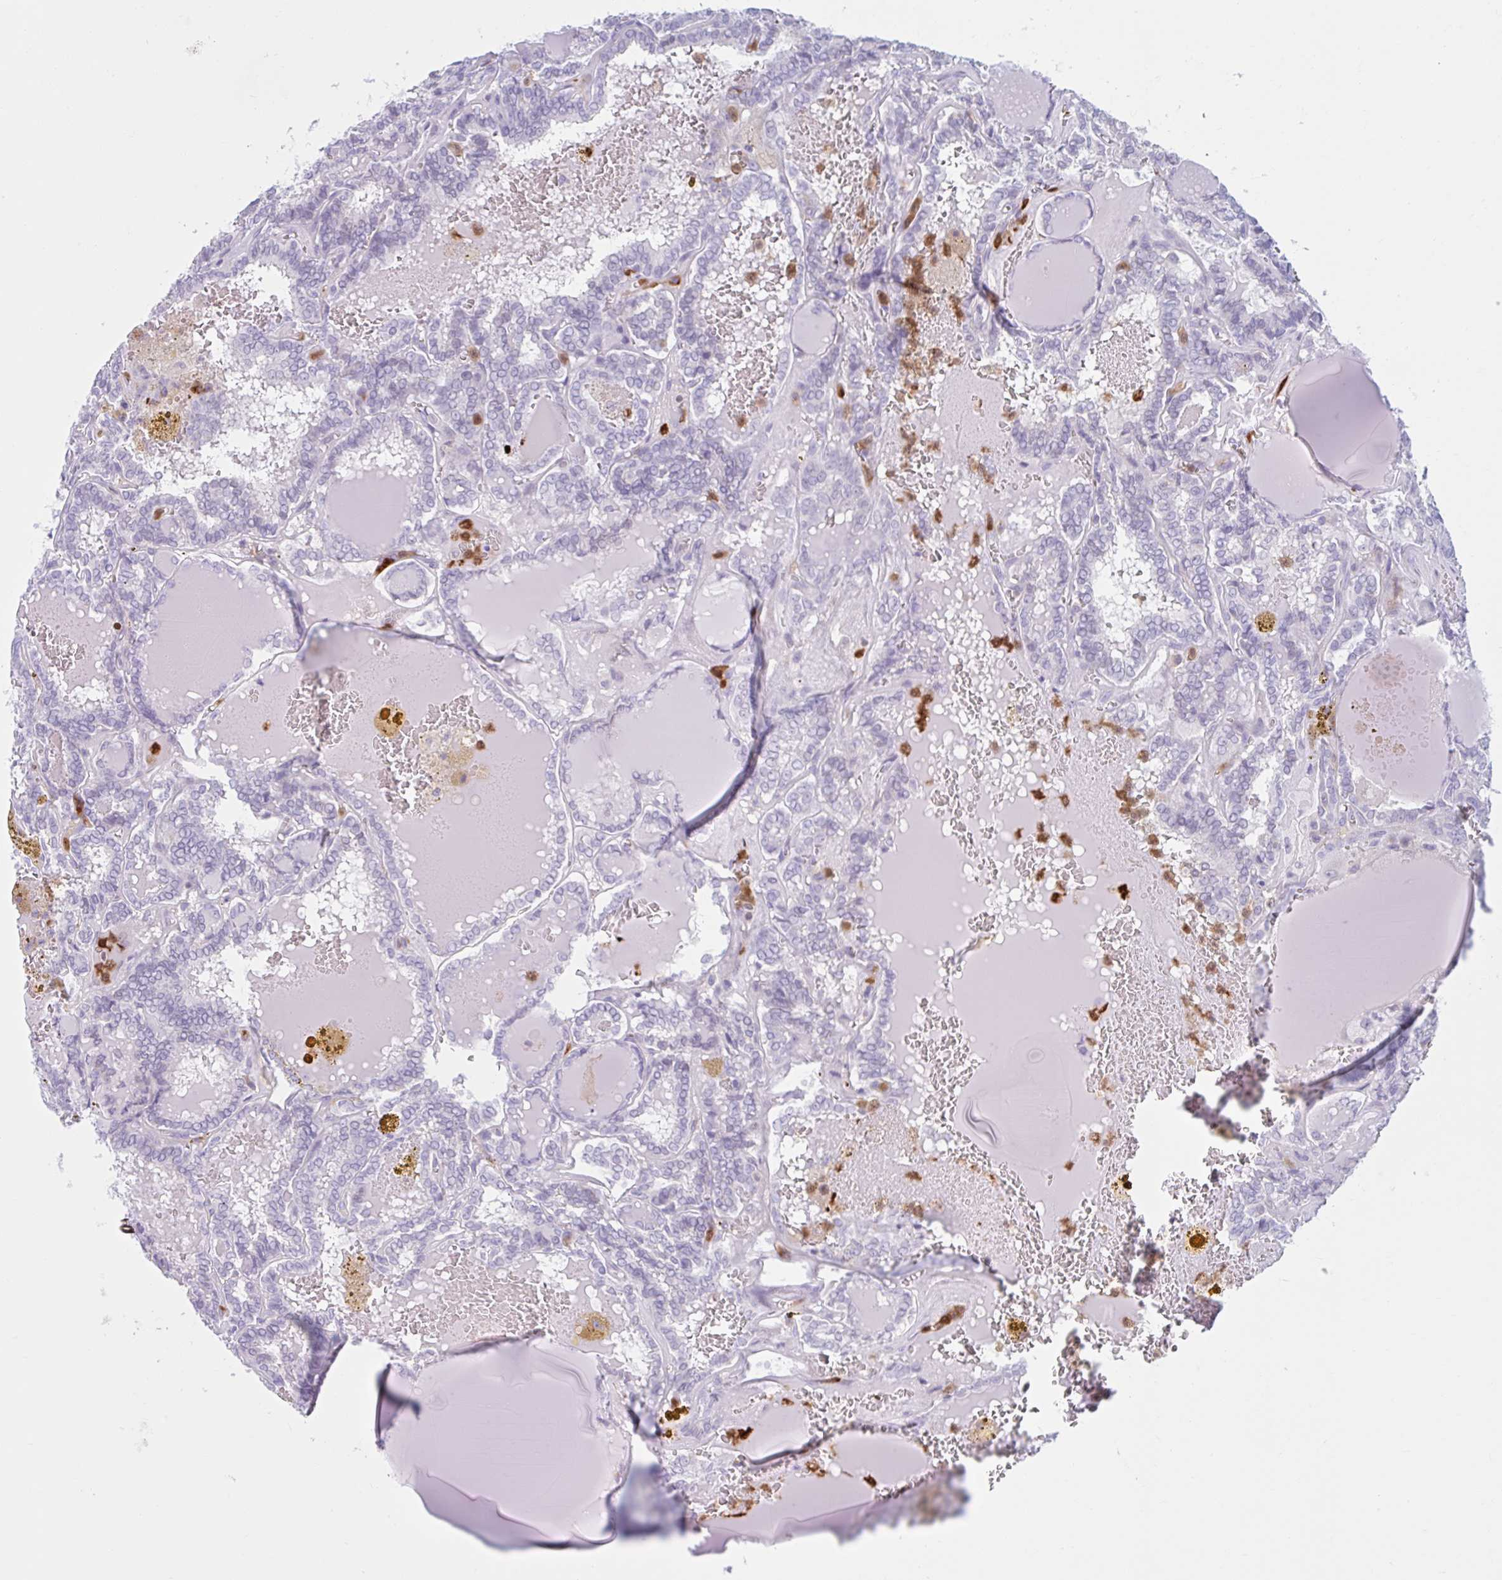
{"staining": {"intensity": "negative", "quantity": "none", "location": "none"}, "tissue": "thyroid cancer", "cell_type": "Tumor cells", "image_type": "cancer", "snomed": [{"axis": "morphology", "description": "Papillary adenocarcinoma, NOS"}, {"axis": "topography", "description": "Thyroid gland"}], "caption": "DAB immunohistochemical staining of human thyroid papillary adenocarcinoma displays no significant expression in tumor cells.", "gene": "CEP120", "patient": {"sex": "female", "age": 72}}